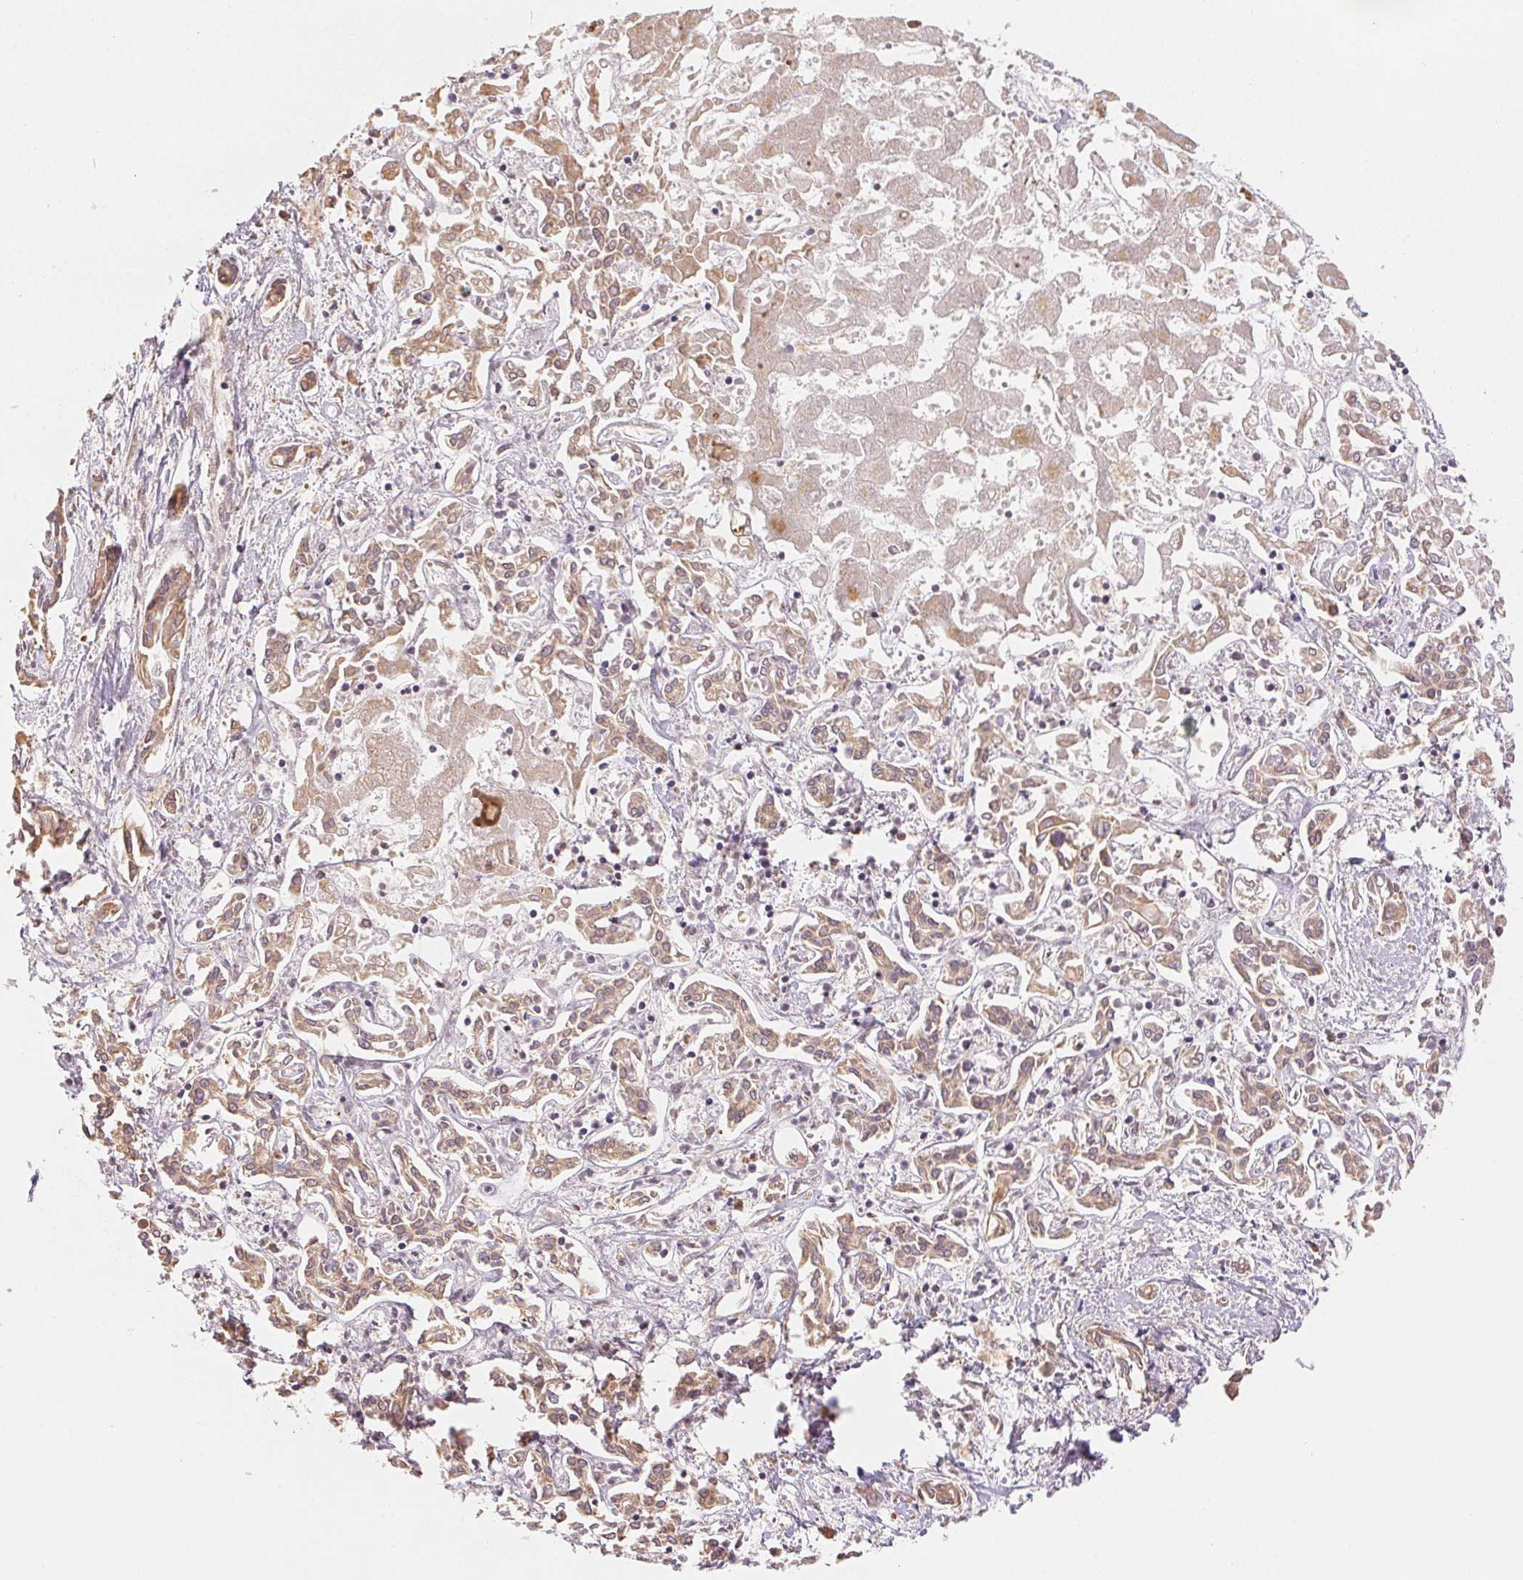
{"staining": {"intensity": "weak", "quantity": ">75%", "location": "cytoplasmic/membranous"}, "tissue": "liver cancer", "cell_type": "Tumor cells", "image_type": "cancer", "snomed": [{"axis": "morphology", "description": "Cholangiocarcinoma"}, {"axis": "topography", "description": "Liver"}], "caption": "Weak cytoplasmic/membranous staining is present in approximately >75% of tumor cells in liver cholangiocarcinoma.", "gene": "SEZ6L2", "patient": {"sex": "female", "age": 64}}